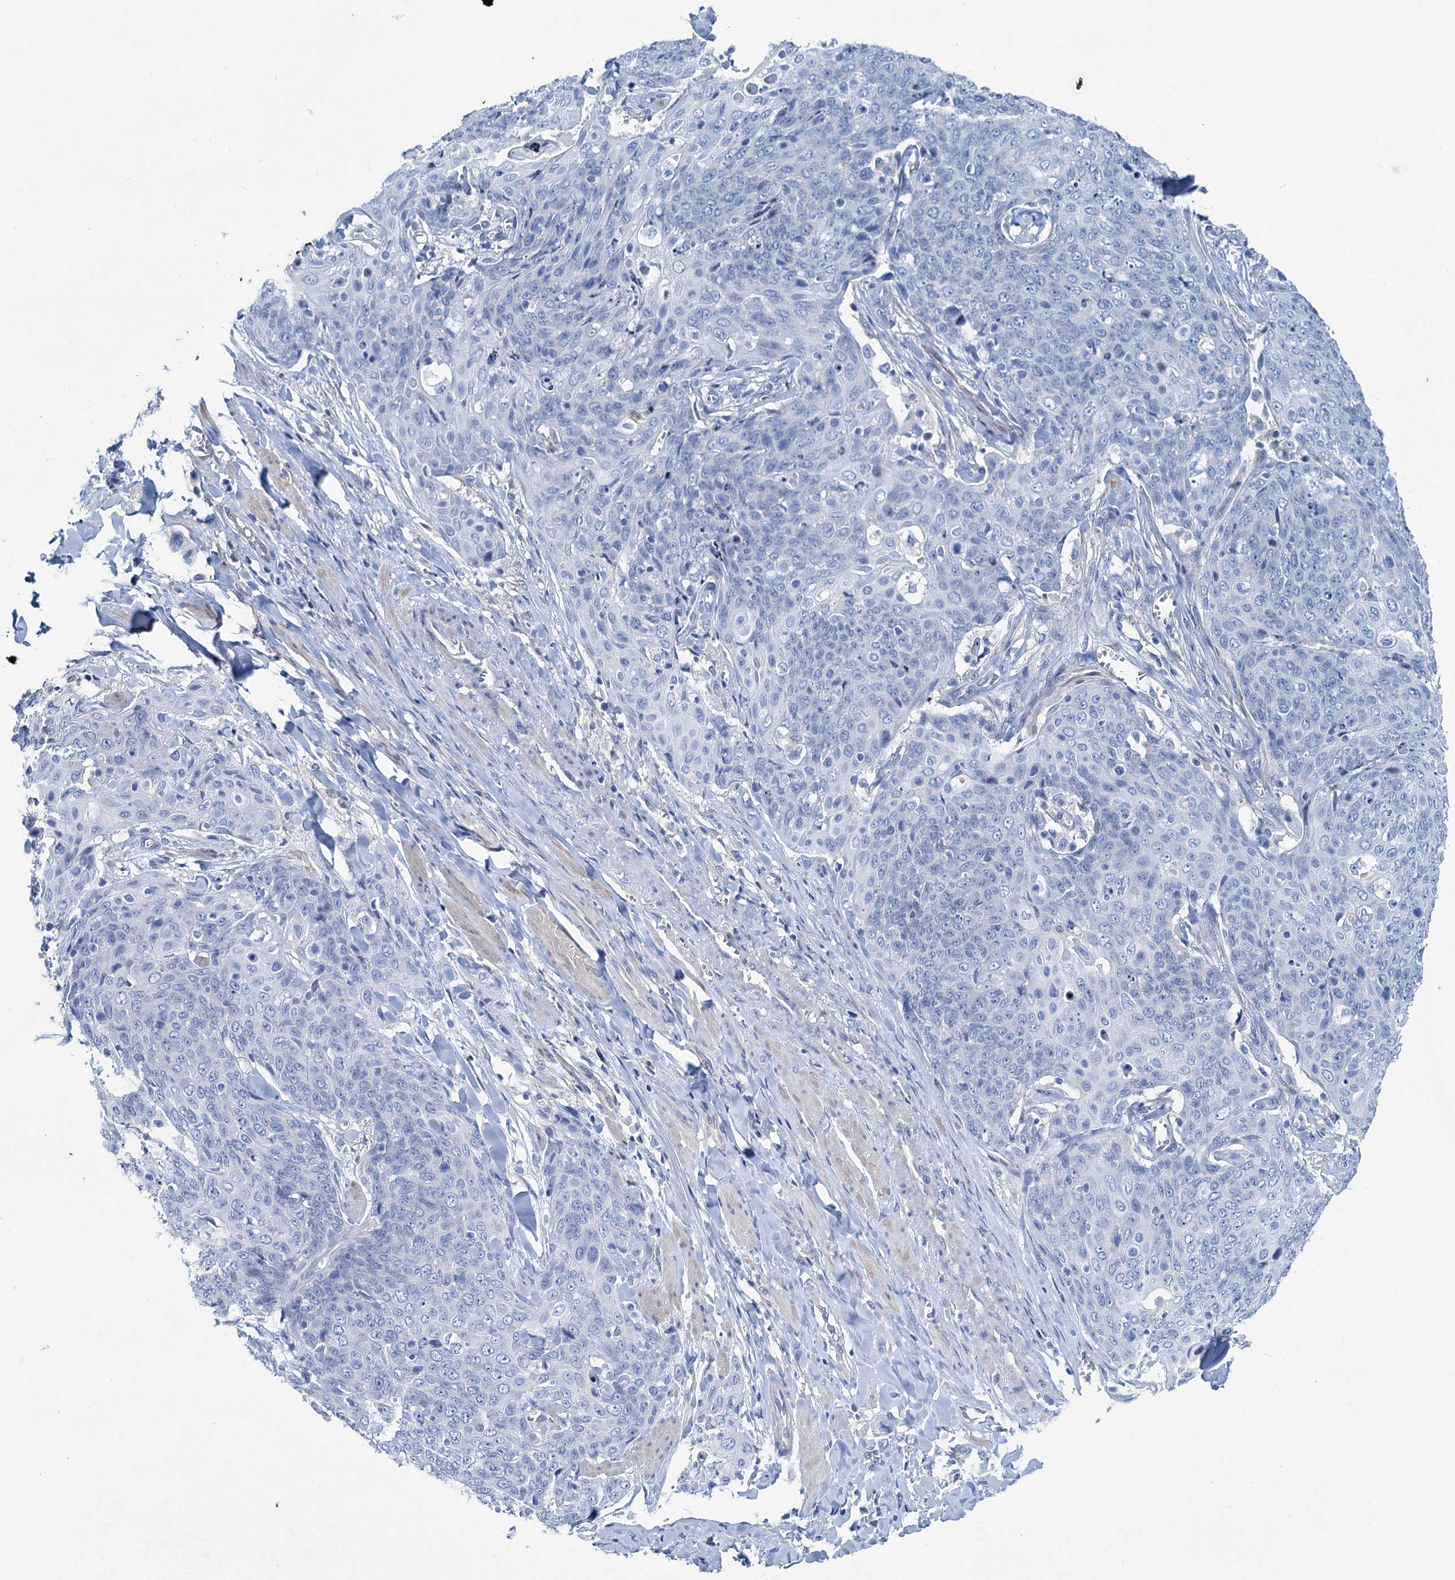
{"staining": {"intensity": "negative", "quantity": "none", "location": "none"}, "tissue": "skin cancer", "cell_type": "Tumor cells", "image_type": "cancer", "snomed": [{"axis": "morphology", "description": "Squamous cell carcinoma, NOS"}, {"axis": "topography", "description": "Skin"}, {"axis": "topography", "description": "Vulva"}], "caption": "A high-resolution photomicrograph shows immunohistochemistry (IHC) staining of squamous cell carcinoma (skin), which shows no significant staining in tumor cells.", "gene": "CHDH", "patient": {"sex": "female", "age": 85}}